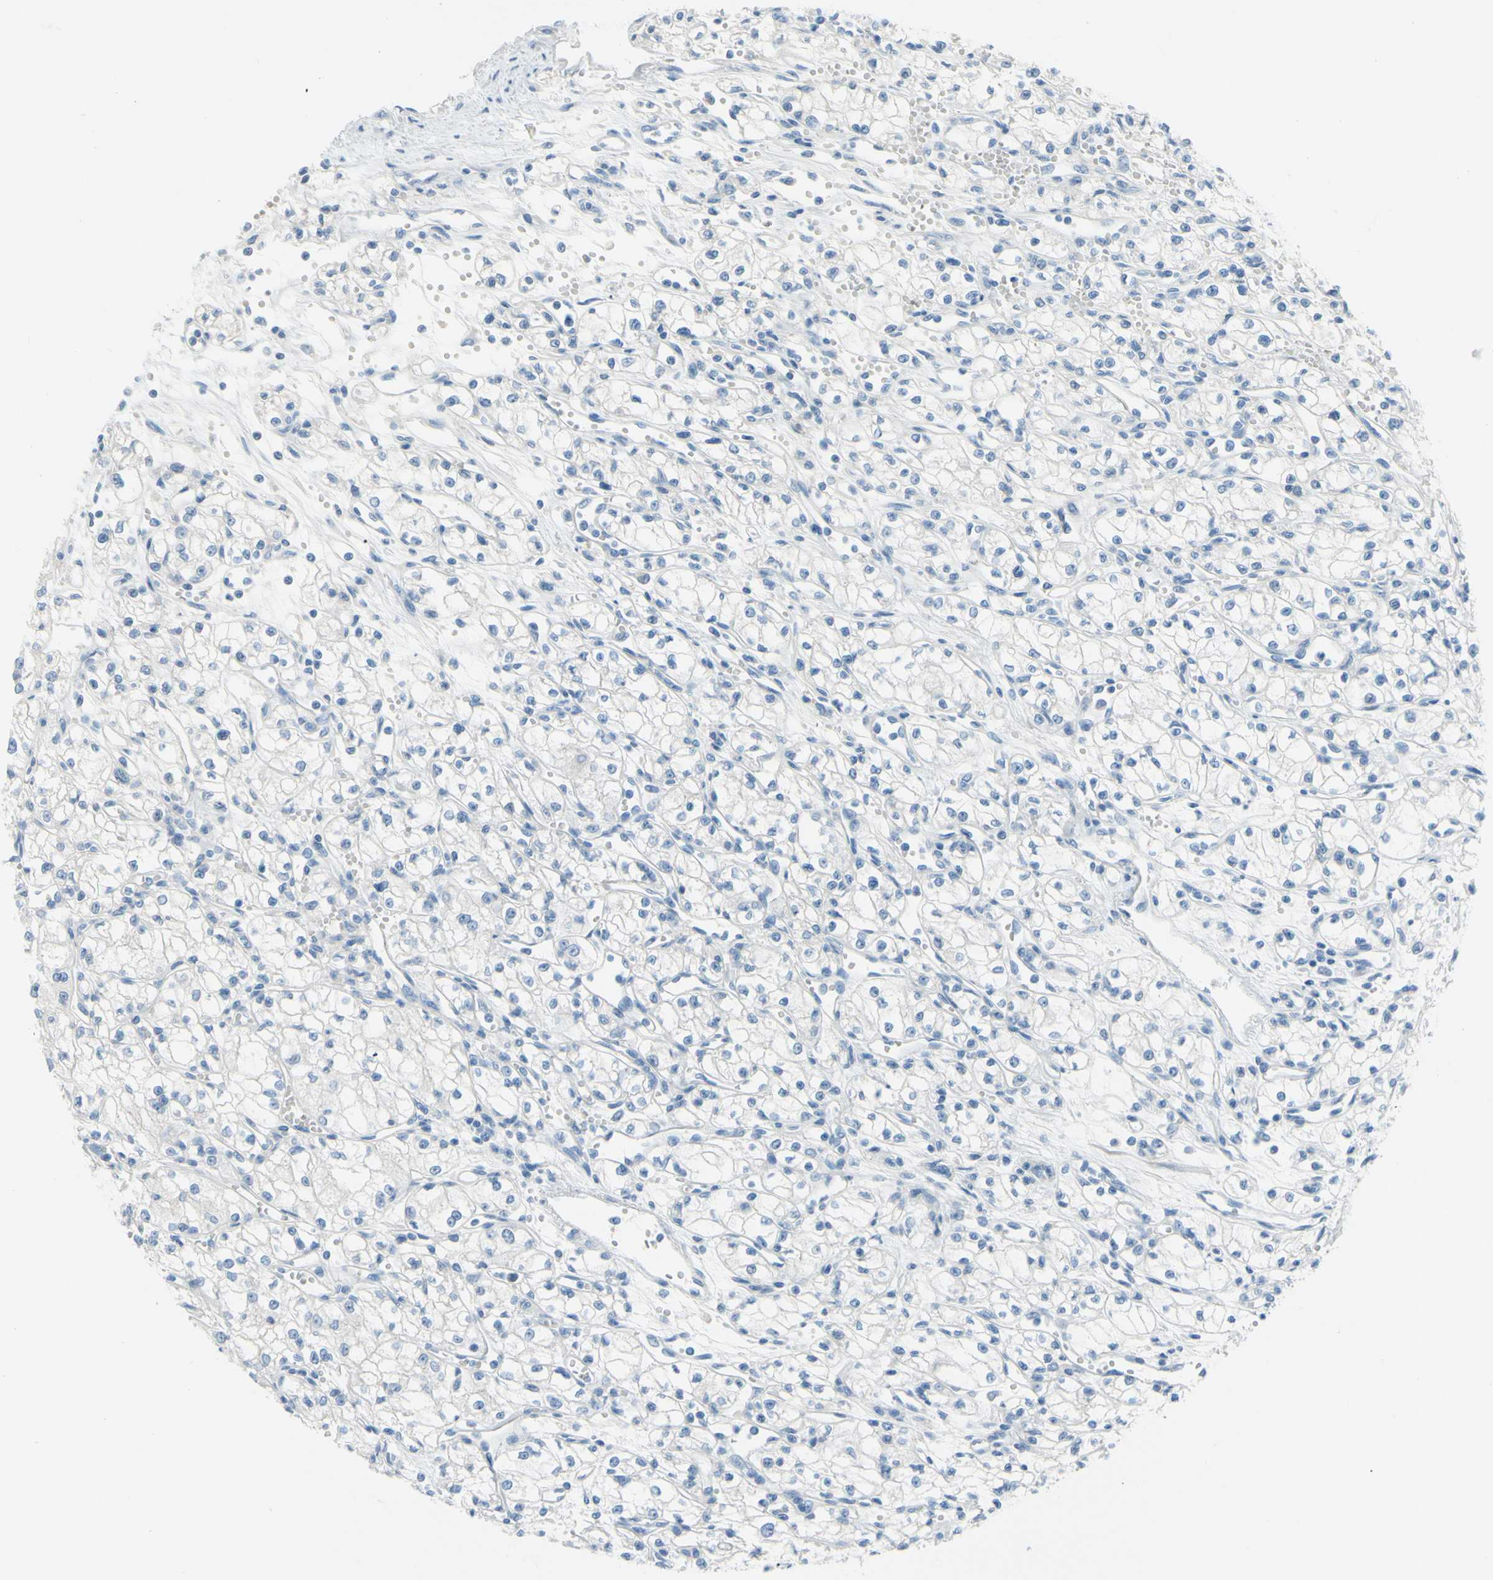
{"staining": {"intensity": "negative", "quantity": "none", "location": "none"}, "tissue": "renal cancer", "cell_type": "Tumor cells", "image_type": "cancer", "snomed": [{"axis": "morphology", "description": "Normal tissue, NOS"}, {"axis": "morphology", "description": "Adenocarcinoma, NOS"}, {"axis": "topography", "description": "Kidney"}], "caption": "High magnification brightfield microscopy of renal cancer stained with DAB (3,3'-diaminobenzidine) (brown) and counterstained with hematoxylin (blue): tumor cells show no significant staining.", "gene": "DCT", "patient": {"sex": "male", "age": 59}}